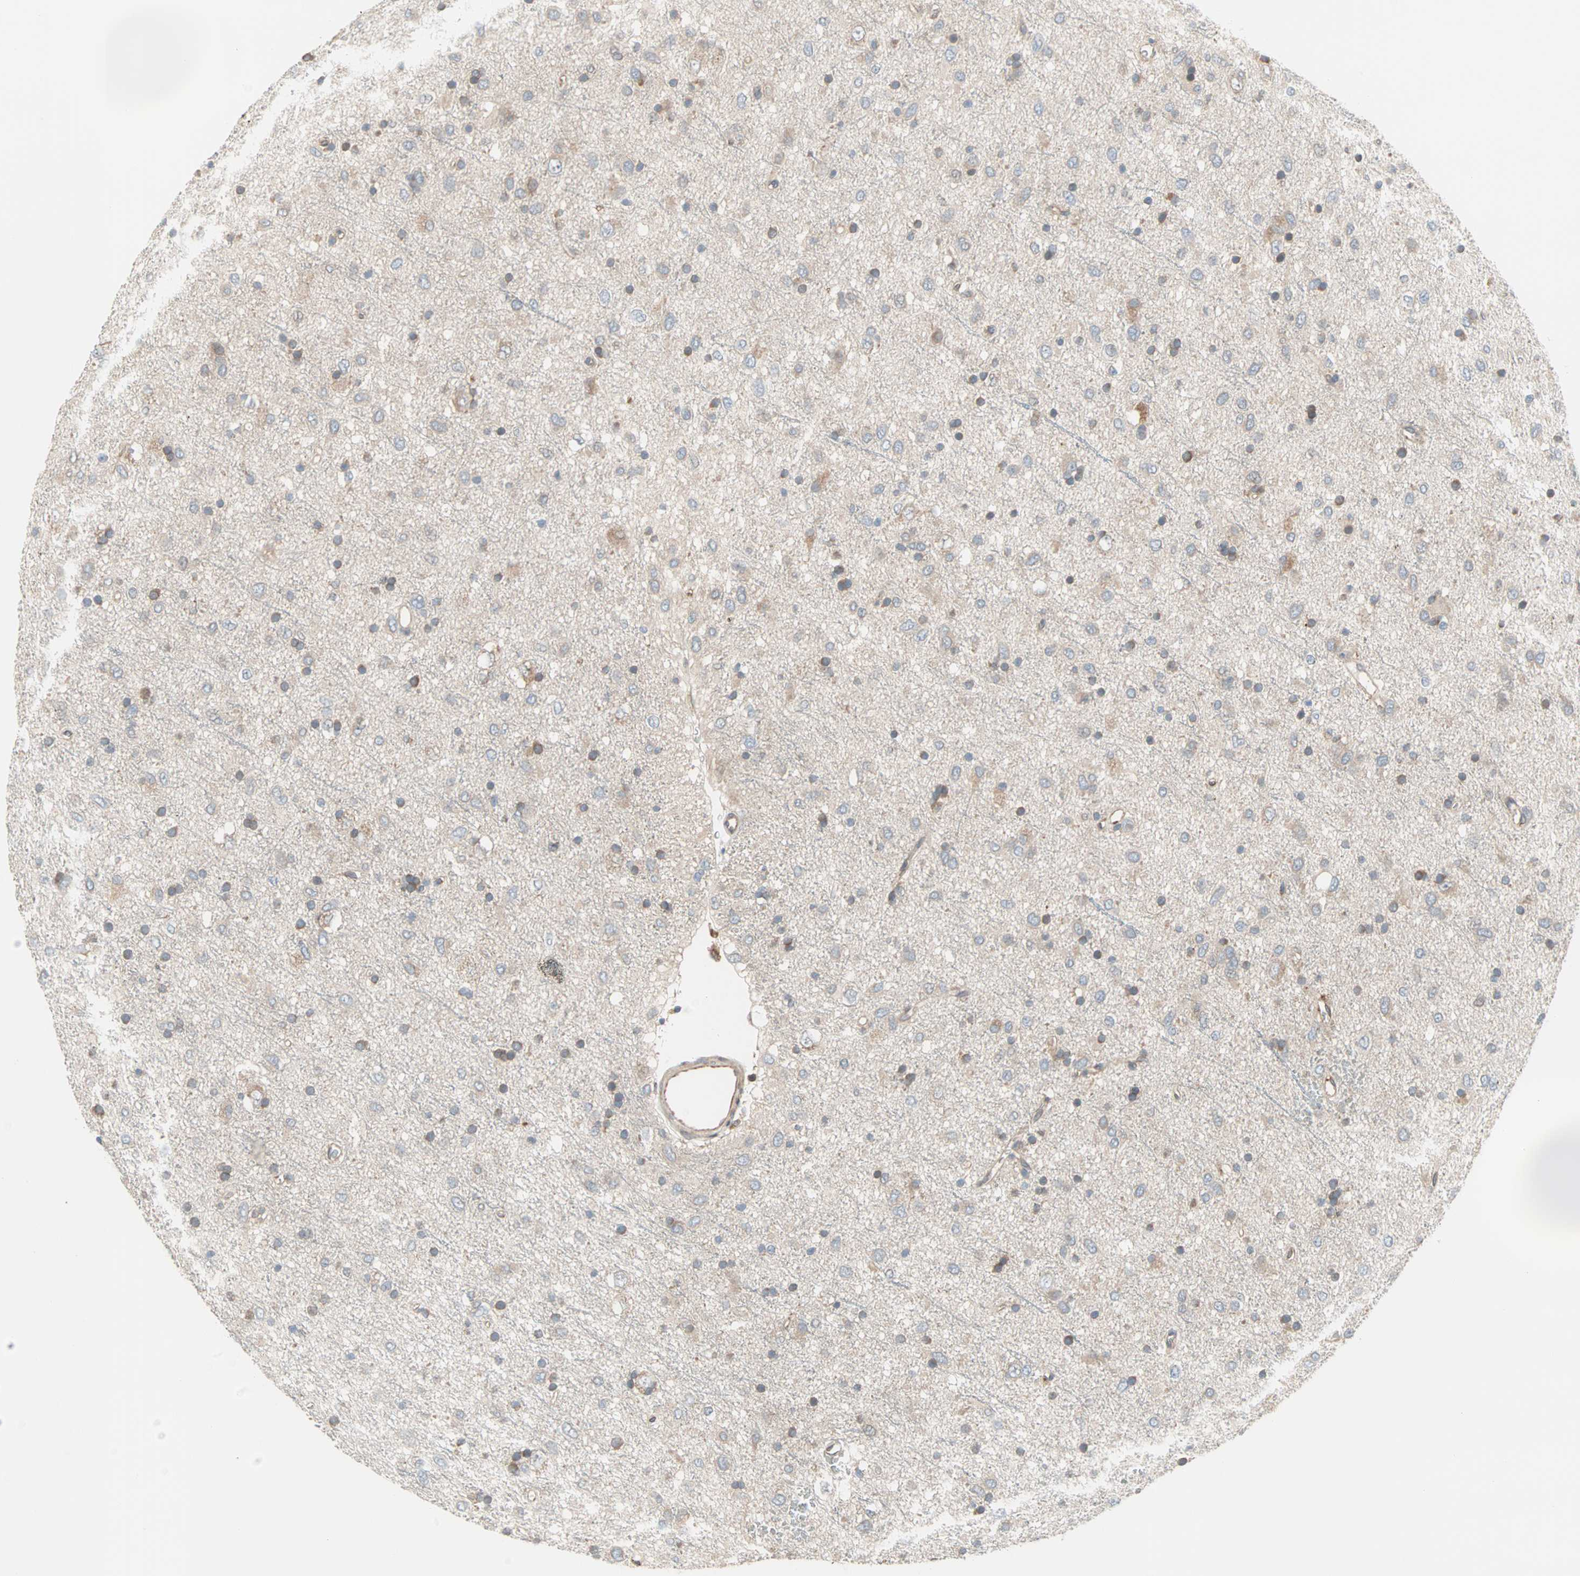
{"staining": {"intensity": "moderate", "quantity": "25%-75%", "location": "cytoplasmic/membranous"}, "tissue": "glioma", "cell_type": "Tumor cells", "image_type": "cancer", "snomed": [{"axis": "morphology", "description": "Glioma, malignant, Low grade"}, {"axis": "topography", "description": "Brain"}], "caption": "Protein staining of glioma tissue demonstrates moderate cytoplasmic/membranous positivity in about 25%-75% of tumor cells.", "gene": "SAR1A", "patient": {"sex": "male", "age": 77}}